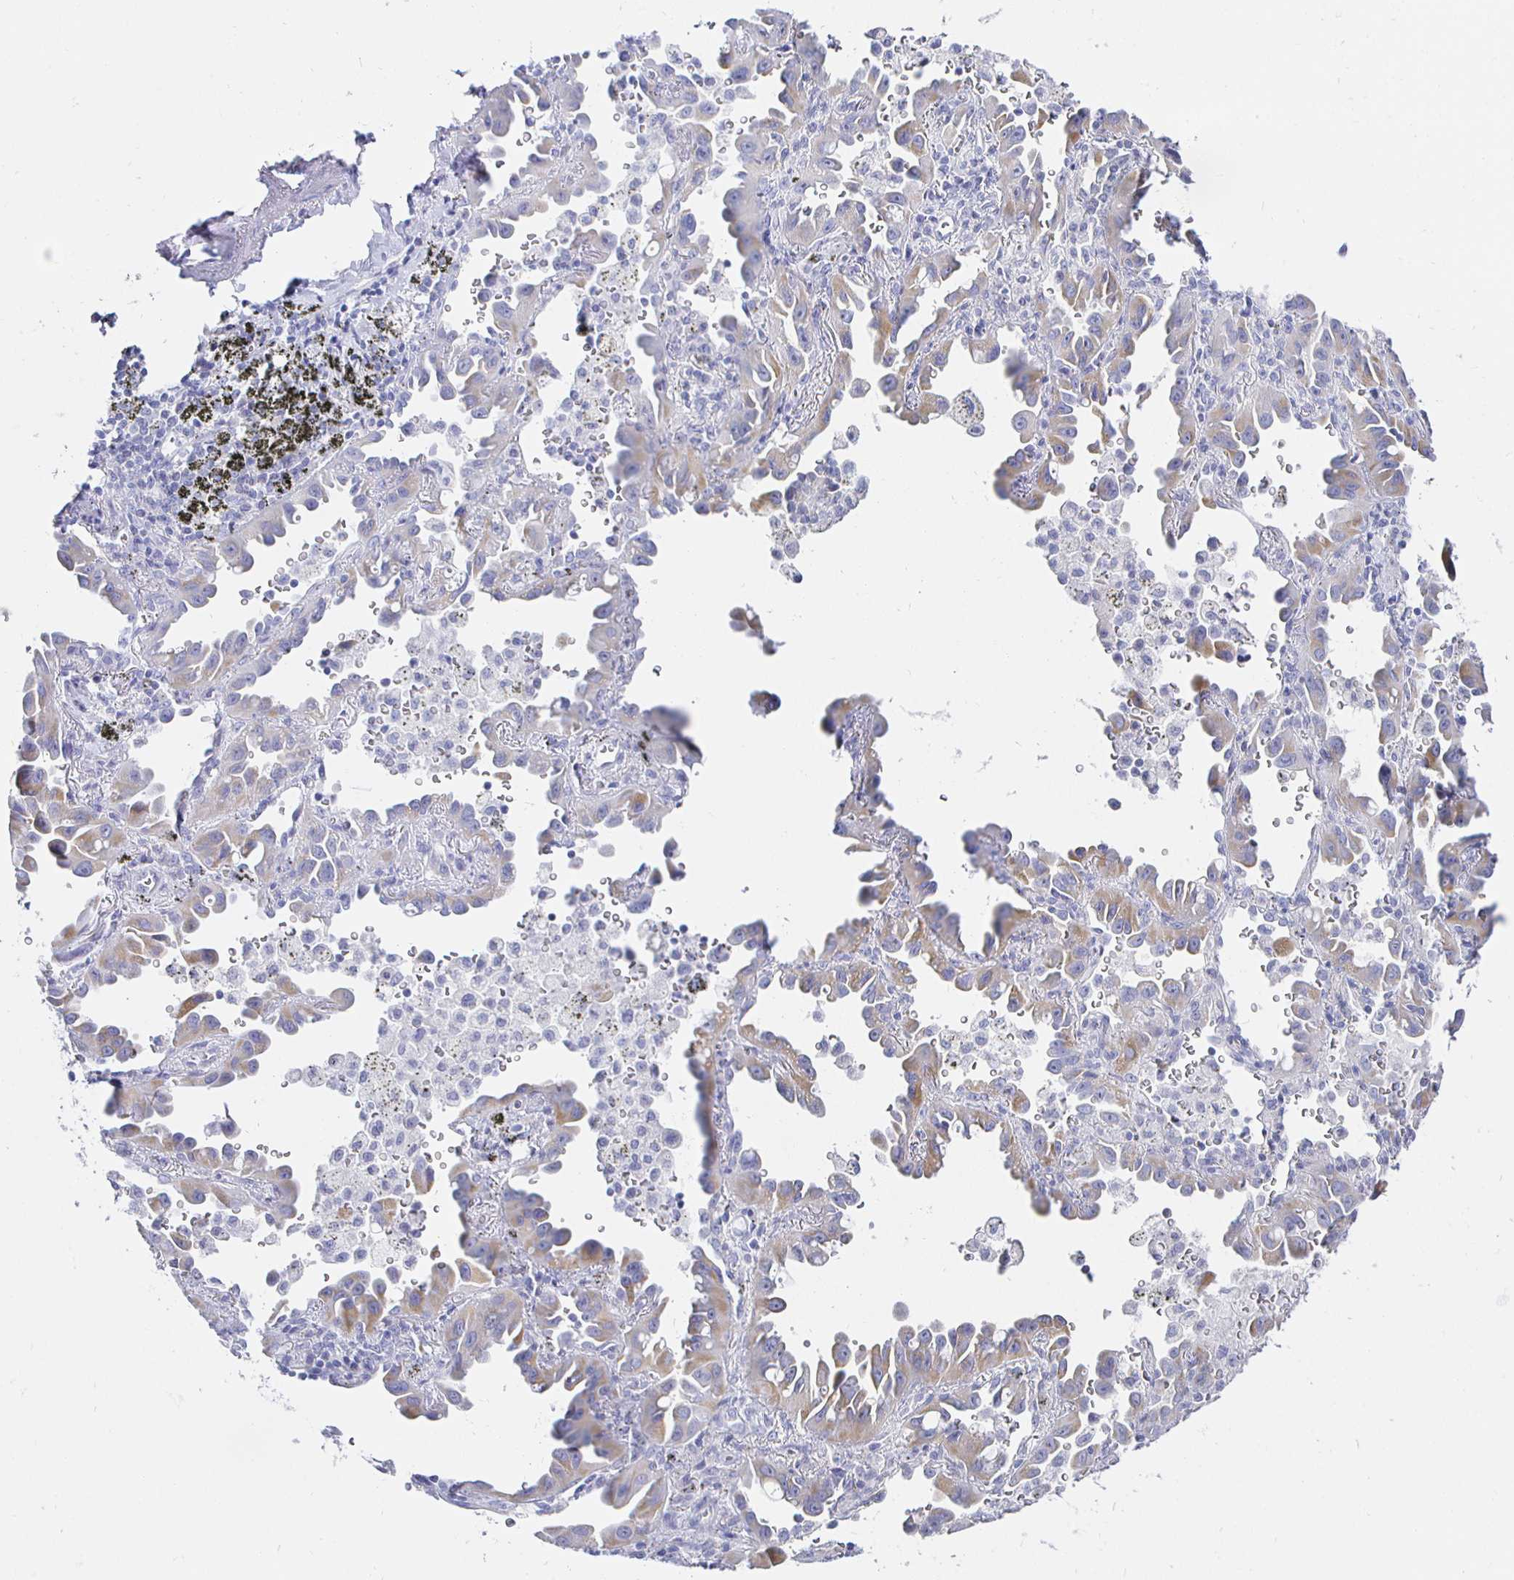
{"staining": {"intensity": "weak", "quantity": ">75%", "location": "cytoplasmic/membranous"}, "tissue": "lung cancer", "cell_type": "Tumor cells", "image_type": "cancer", "snomed": [{"axis": "morphology", "description": "Adenocarcinoma, NOS"}, {"axis": "topography", "description": "Lung"}], "caption": "Lung cancer (adenocarcinoma) tissue displays weak cytoplasmic/membranous staining in approximately >75% of tumor cells, visualized by immunohistochemistry.", "gene": "CR2", "patient": {"sex": "male", "age": 68}}